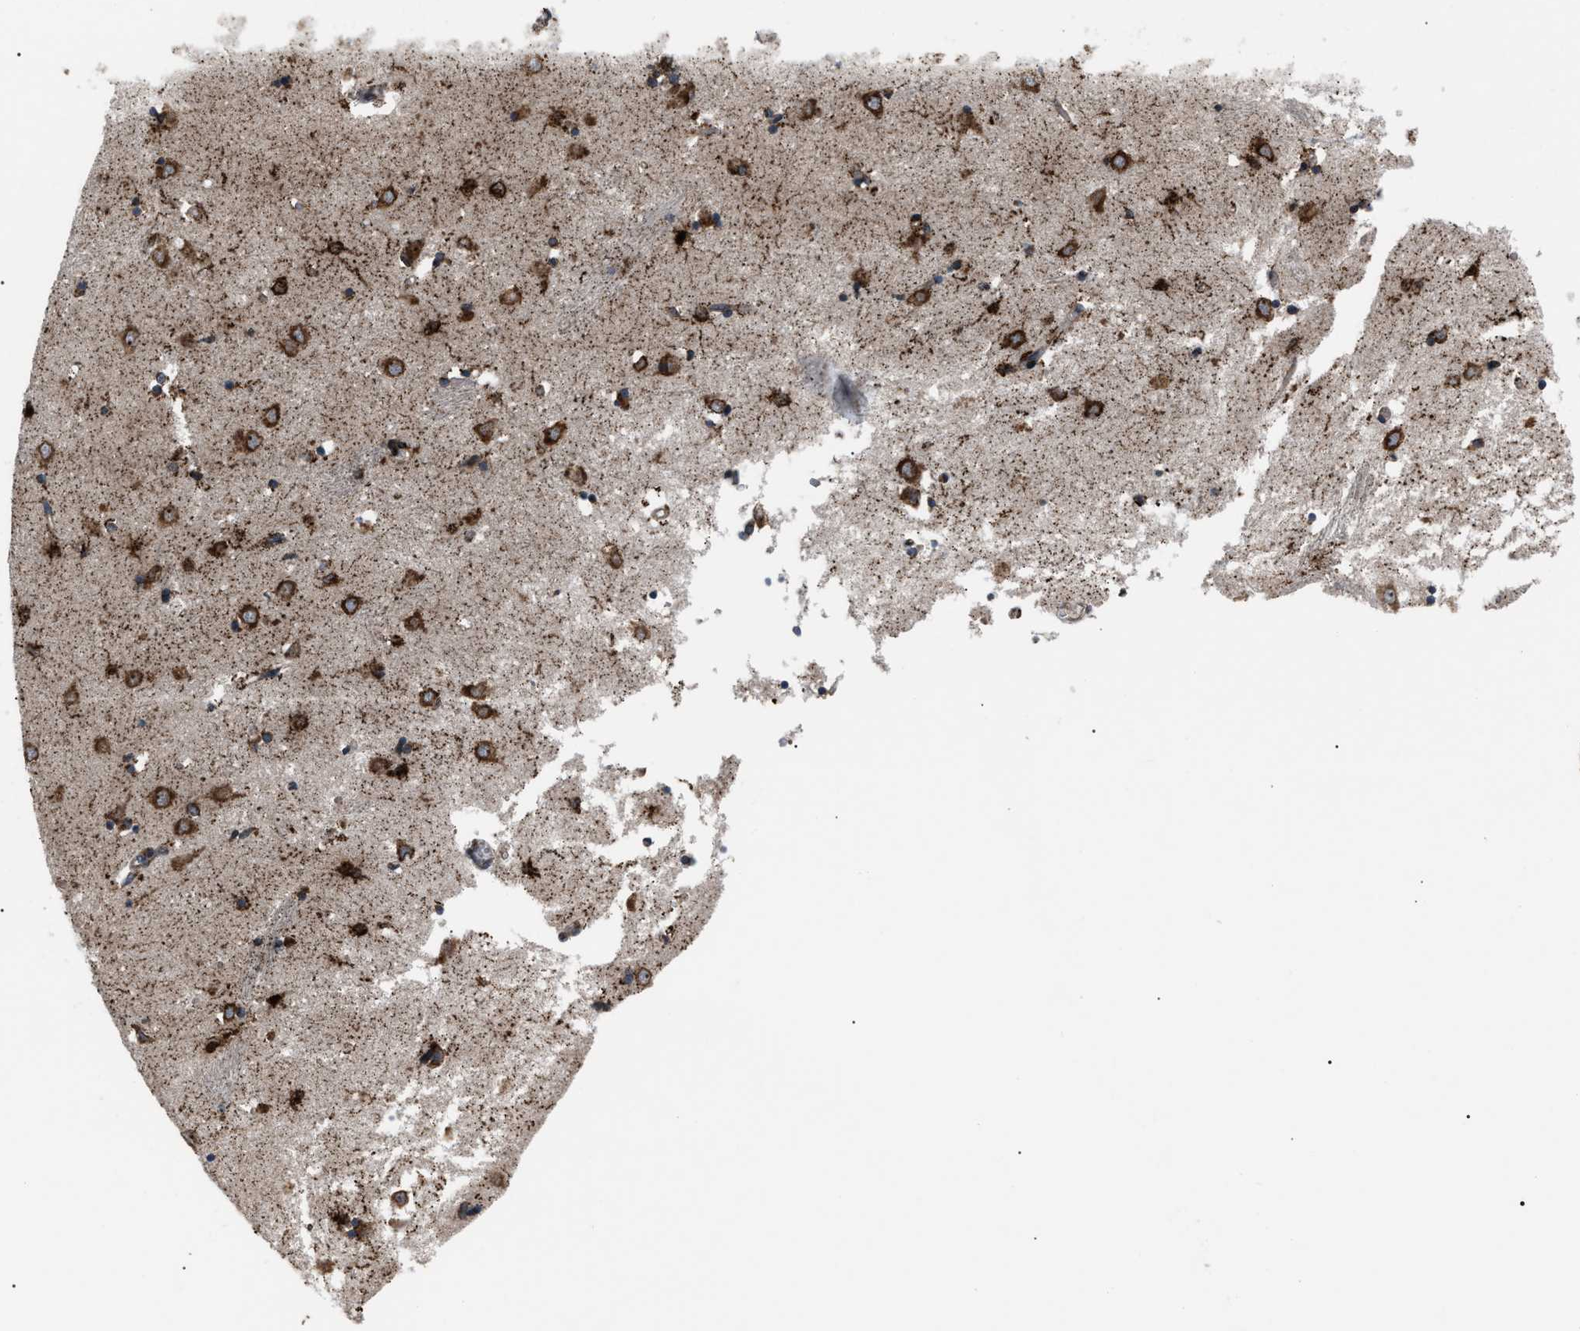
{"staining": {"intensity": "moderate", "quantity": "25%-75%", "location": "cytoplasmic/membranous"}, "tissue": "caudate", "cell_type": "Glial cells", "image_type": "normal", "snomed": [{"axis": "morphology", "description": "Normal tissue, NOS"}, {"axis": "topography", "description": "Lateral ventricle wall"}], "caption": "This image reveals IHC staining of benign human caudate, with medium moderate cytoplasmic/membranous expression in approximately 25%-75% of glial cells.", "gene": "AGO2", "patient": {"sex": "female", "age": 19}}